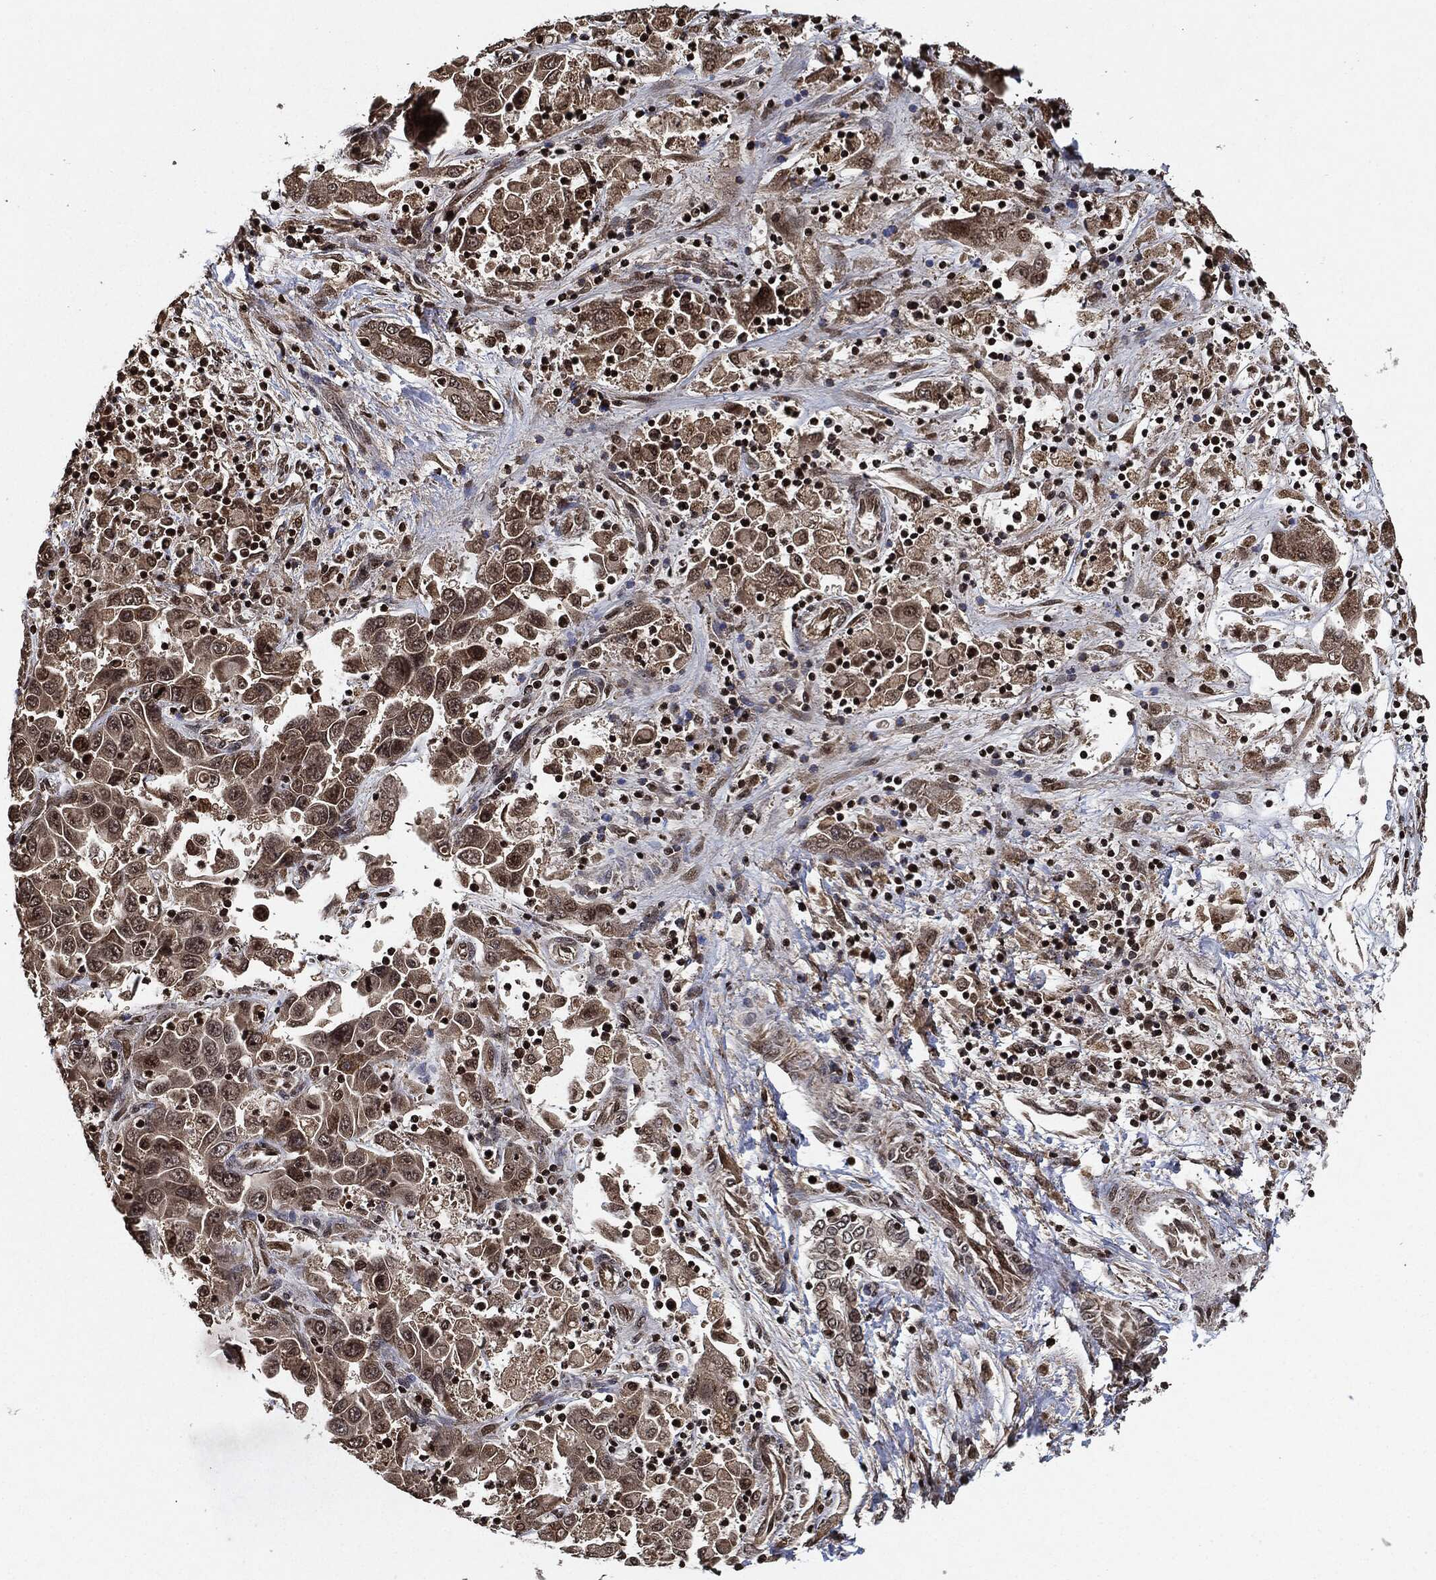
{"staining": {"intensity": "weak", "quantity": "25%-75%", "location": "cytoplasmic/membranous"}, "tissue": "liver cancer", "cell_type": "Tumor cells", "image_type": "cancer", "snomed": [{"axis": "morphology", "description": "Cholangiocarcinoma"}, {"axis": "topography", "description": "Liver"}], "caption": "There is low levels of weak cytoplasmic/membranous positivity in tumor cells of liver cancer, as demonstrated by immunohistochemical staining (brown color).", "gene": "PDK1", "patient": {"sex": "female", "age": 52}}